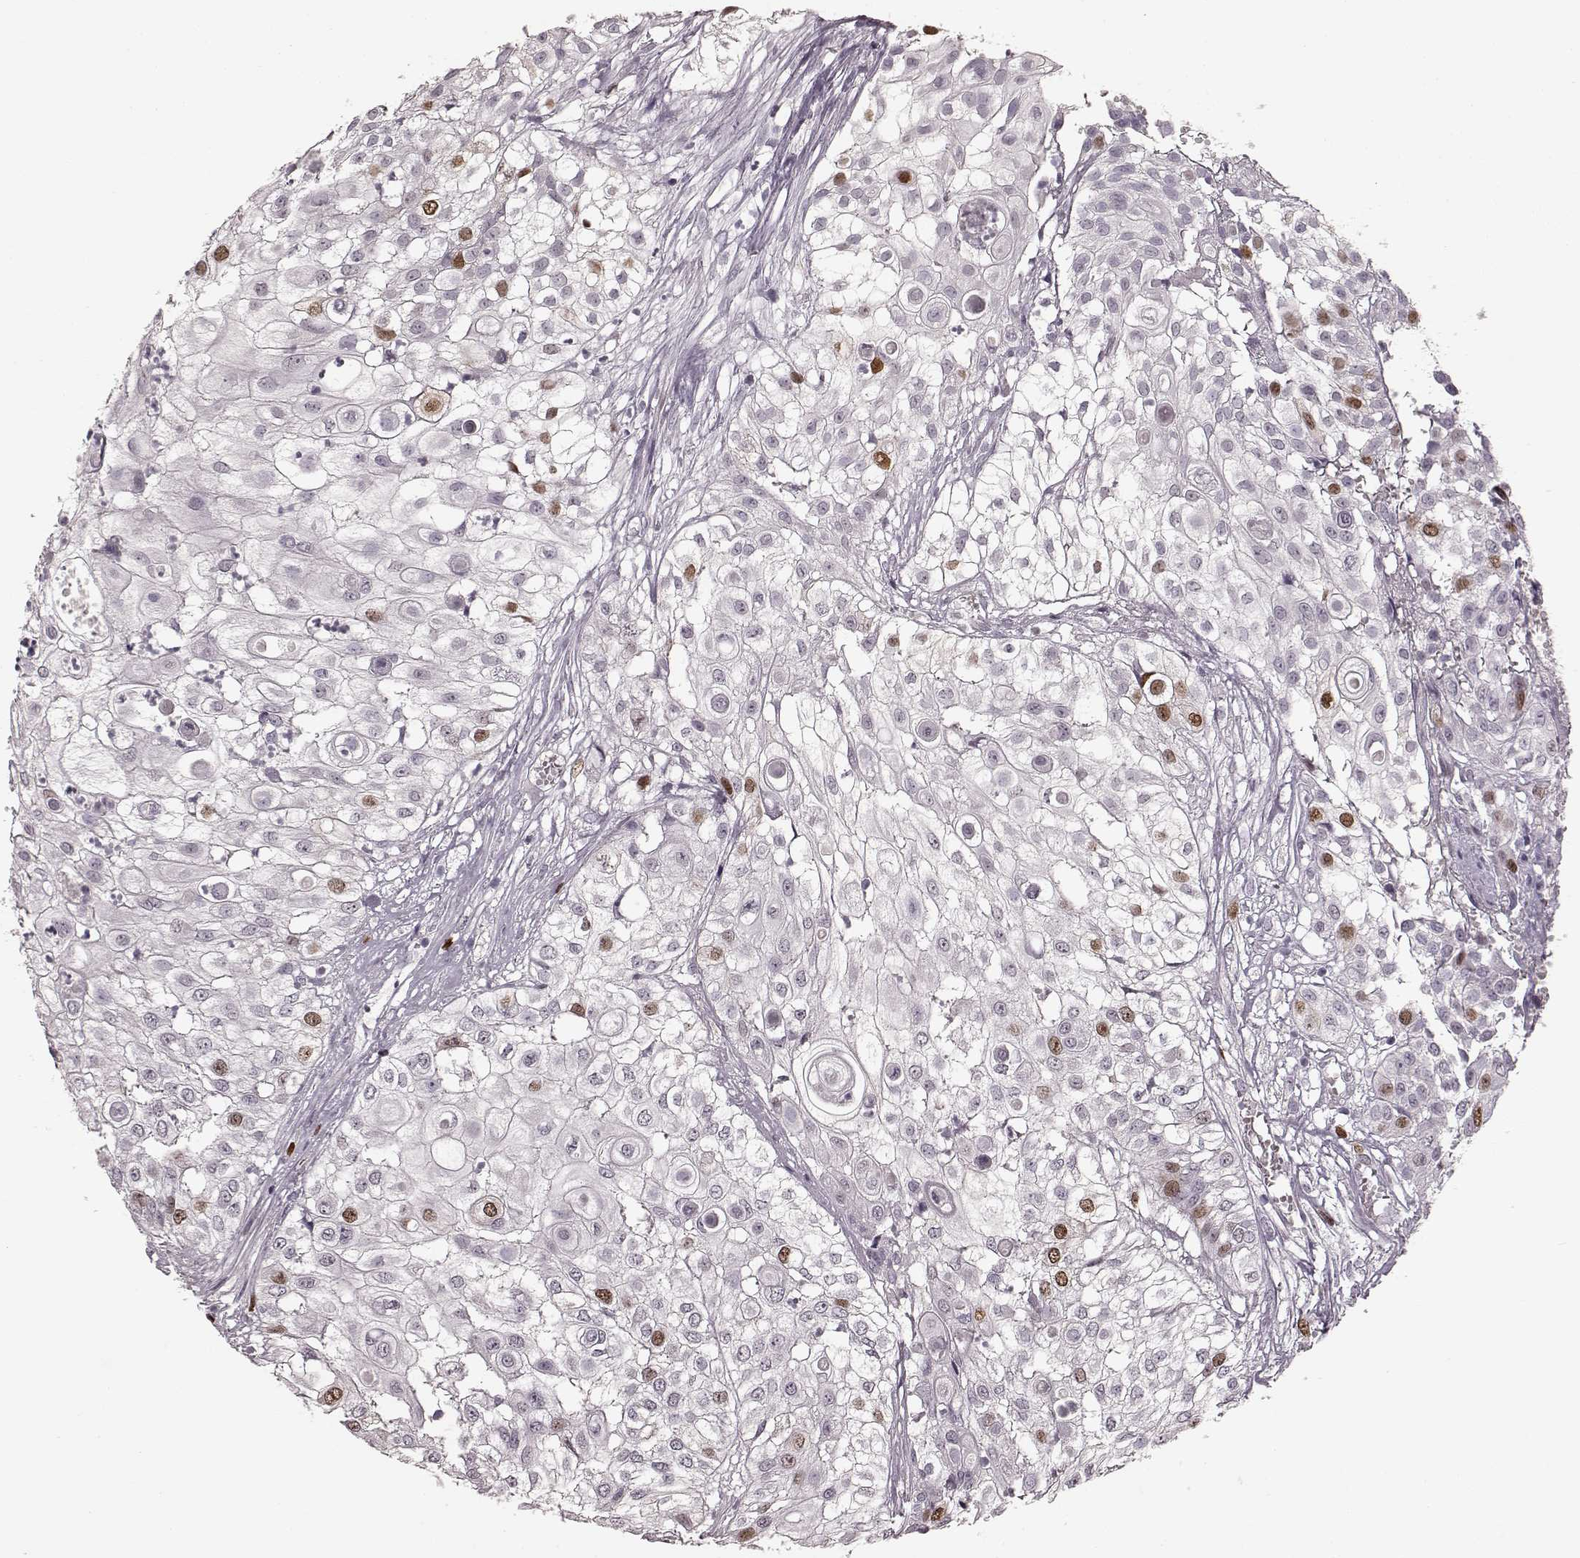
{"staining": {"intensity": "moderate", "quantity": "<25%", "location": "nuclear"}, "tissue": "urothelial cancer", "cell_type": "Tumor cells", "image_type": "cancer", "snomed": [{"axis": "morphology", "description": "Urothelial carcinoma, High grade"}, {"axis": "topography", "description": "Urinary bladder"}], "caption": "Immunohistochemical staining of urothelial carcinoma (high-grade) shows moderate nuclear protein positivity in approximately <25% of tumor cells.", "gene": "CCNA2", "patient": {"sex": "female", "age": 79}}